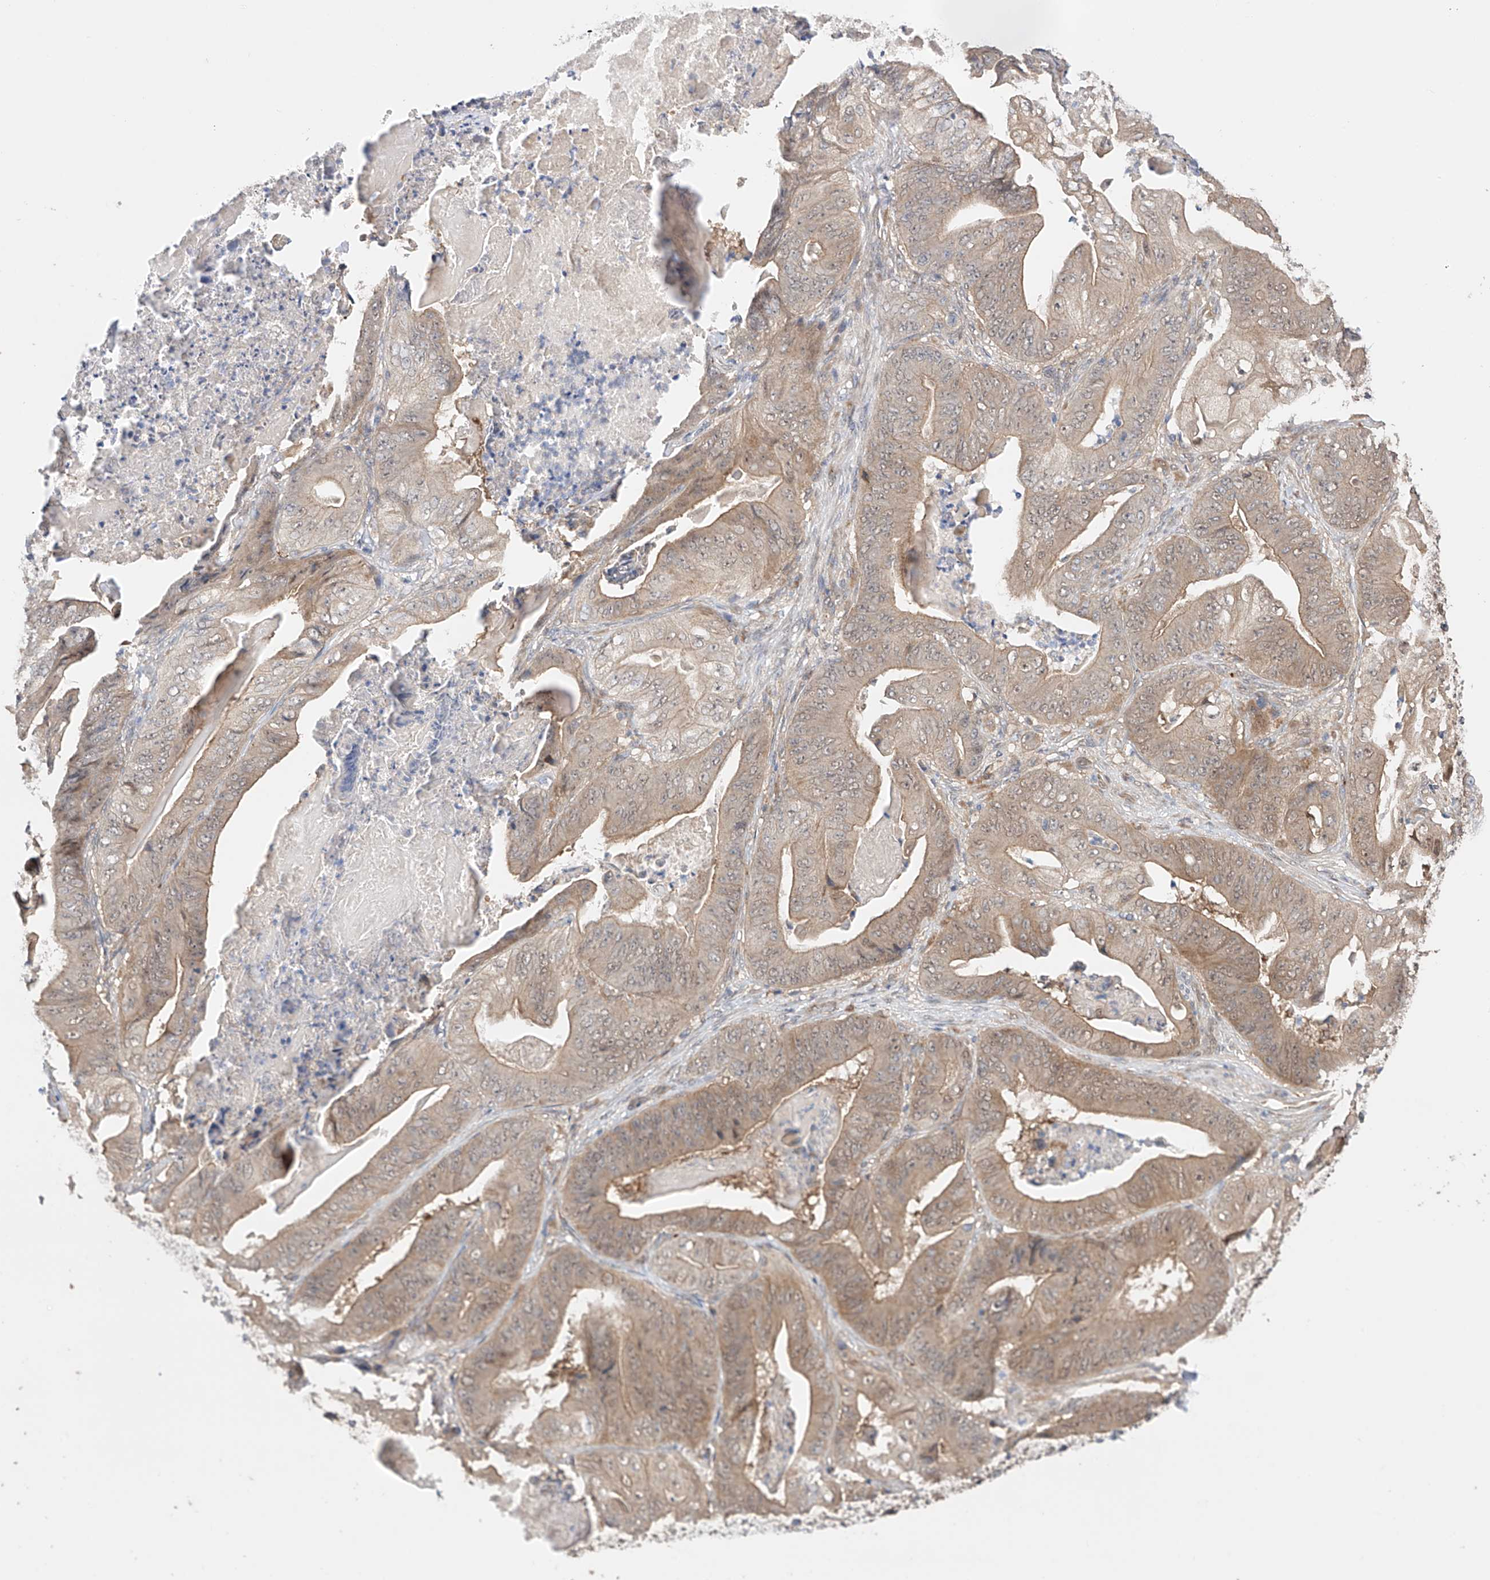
{"staining": {"intensity": "weak", "quantity": ">75%", "location": "cytoplasmic/membranous"}, "tissue": "stomach cancer", "cell_type": "Tumor cells", "image_type": "cancer", "snomed": [{"axis": "morphology", "description": "Adenocarcinoma, NOS"}, {"axis": "topography", "description": "Stomach"}], "caption": "Tumor cells reveal low levels of weak cytoplasmic/membranous staining in about >75% of cells in stomach cancer (adenocarcinoma). The protein is shown in brown color, while the nuclei are stained blue.", "gene": "ZFHX2", "patient": {"sex": "female", "age": 73}}